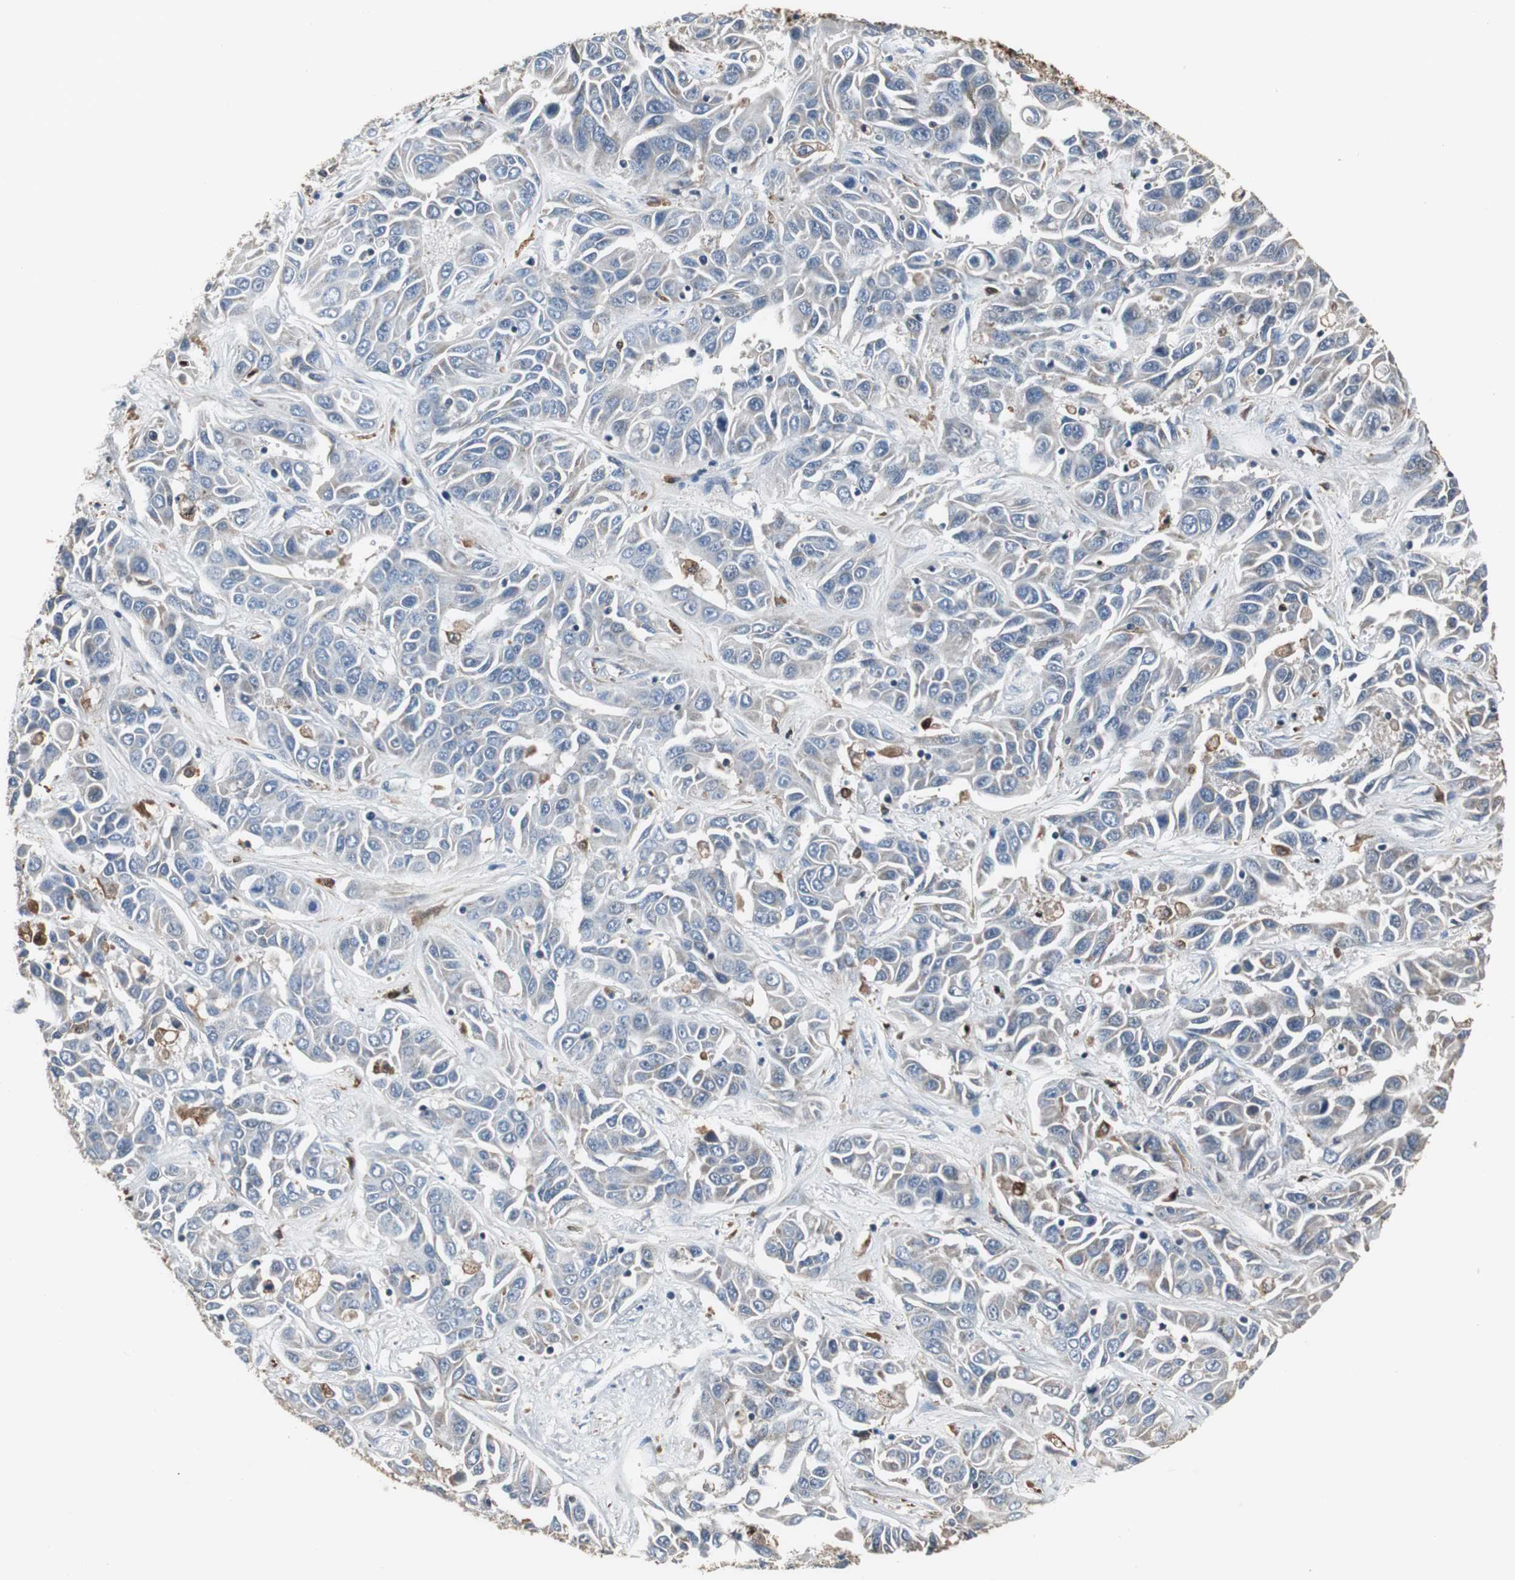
{"staining": {"intensity": "negative", "quantity": "none", "location": "none"}, "tissue": "liver cancer", "cell_type": "Tumor cells", "image_type": "cancer", "snomed": [{"axis": "morphology", "description": "Cholangiocarcinoma"}, {"axis": "topography", "description": "Liver"}], "caption": "The immunohistochemistry (IHC) photomicrograph has no significant staining in tumor cells of liver cancer tissue.", "gene": "NCF2", "patient": {"sex": "female", "age": 52}}